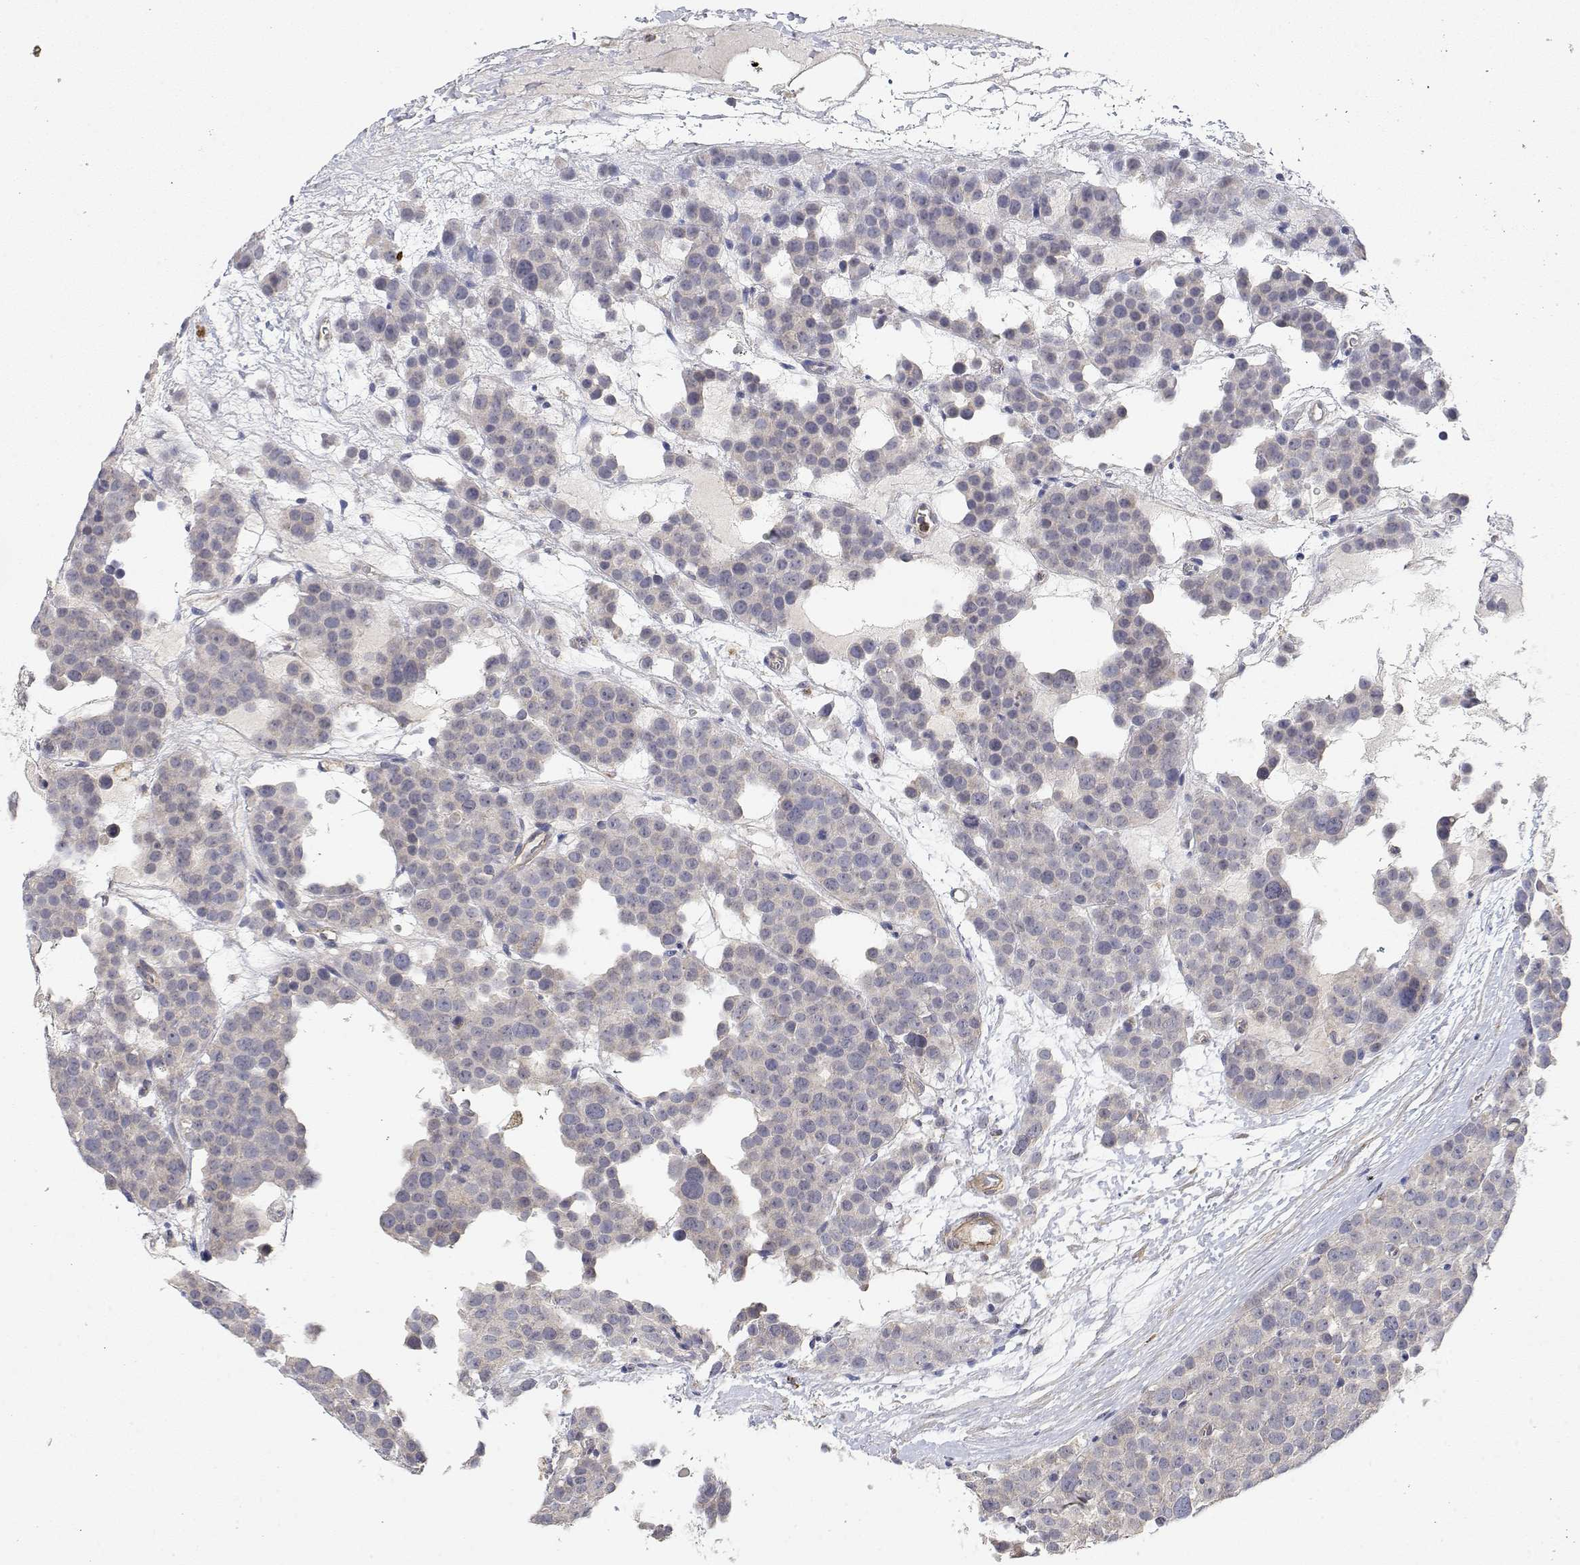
{"staining": {"intensity": "negative", "quantity": "none", "location": "none"}, "tissue": "testis cancer", "cell_type": "Tumor cells", "image_type": "cancer", "snomed": [{"axis": "morphology", "description": "Seminoma, NOS"}, {"axis": "topography", "description": "Testis"}], "caption": "Immunohistochemical staining of human testis cancer displays no significant expression in tumor cells.", "gene": "LONRF3", "patient": {"sex": "male", "age": 71}}